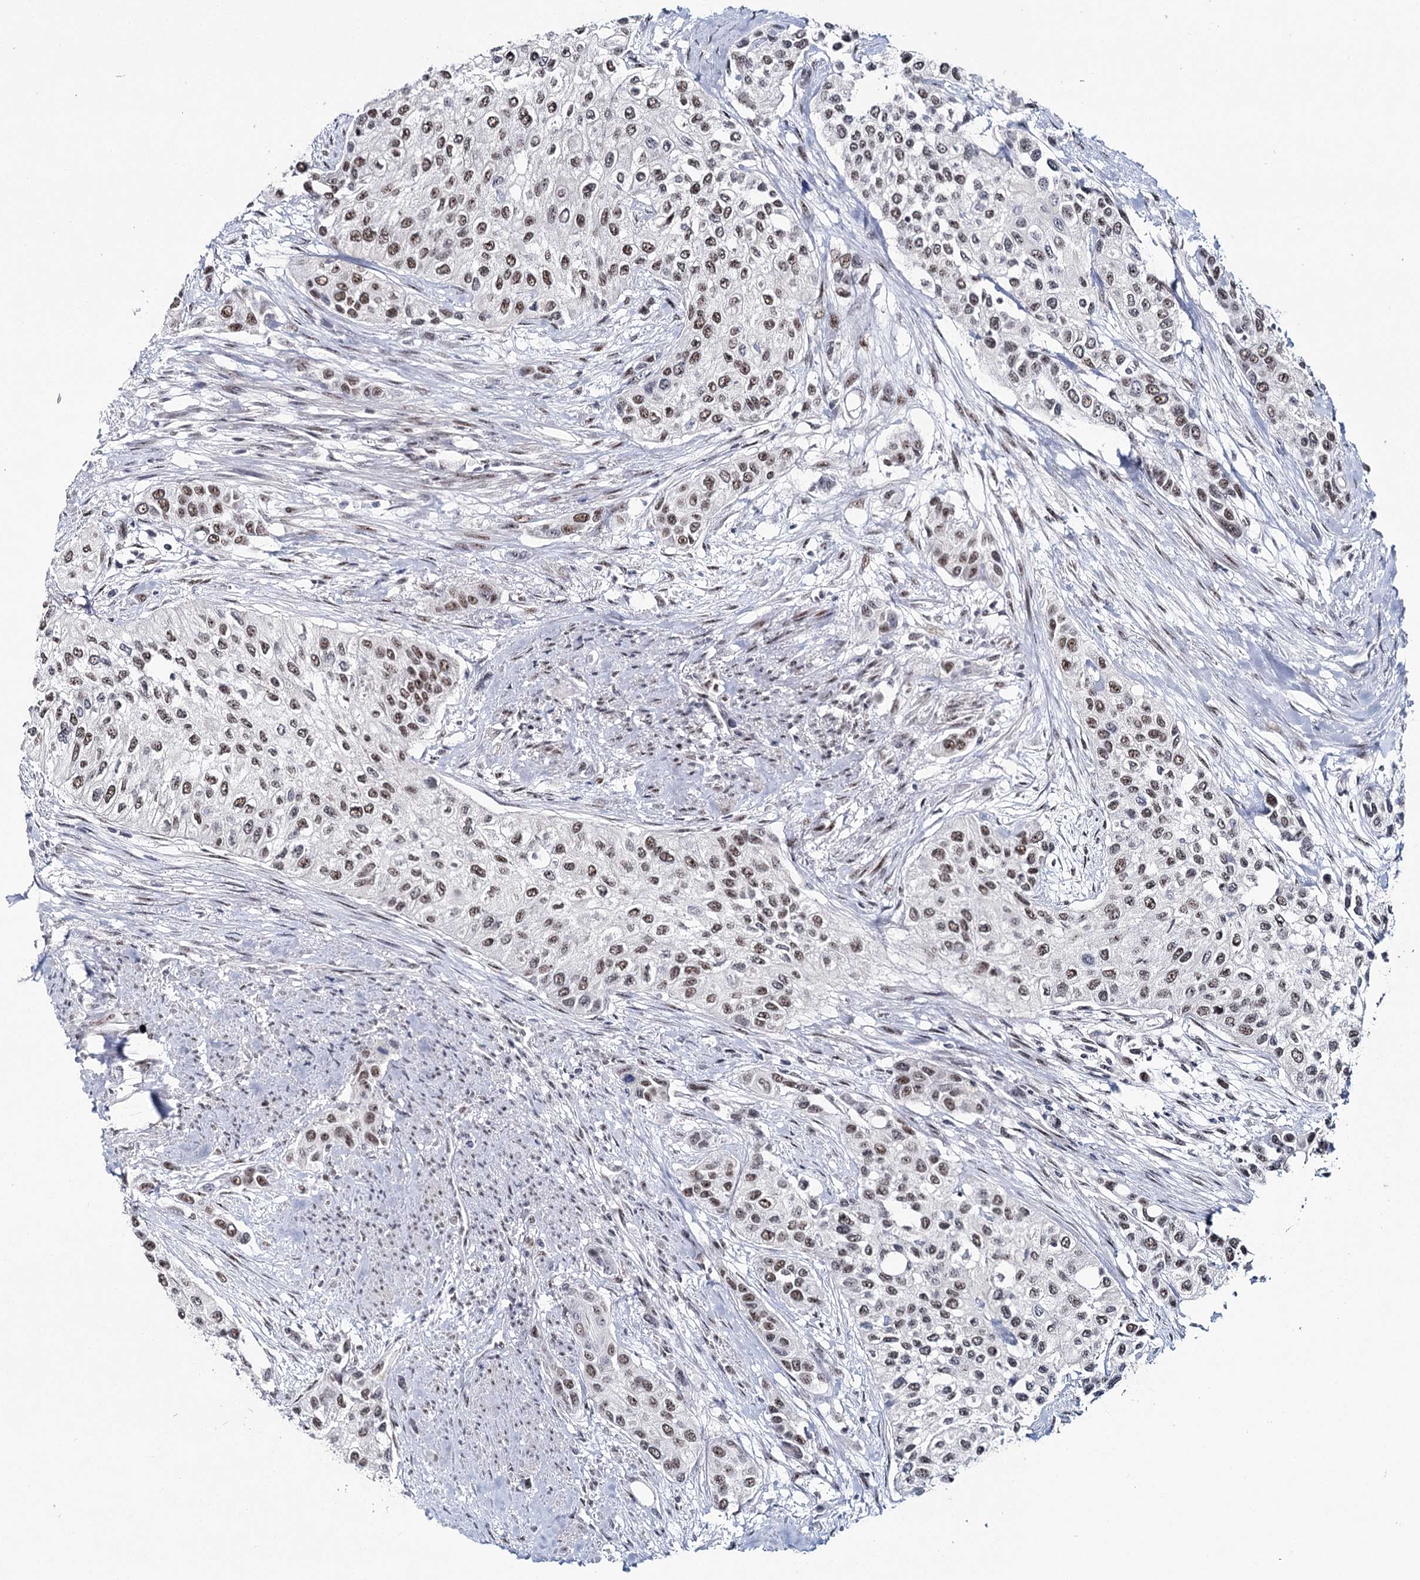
{"staining": {"intensity": "moderate", "quantity": "25%-75%", "location": "nuclear"}, "tissue": "urothelial cancer", "cell_type": "Tumor cells", "image_type": "cancer", "snomed": [{"axis": "morphology", "description": "Normal tissue, NOS"}, {"axis": "morphology", "description": "Urothelial carcinoma, High grade"}, {"axis": "topography", "description": "Vascular tissue"}, {"axis": "topography", "description": "Urinary bladder"}], "caption": "Immunohistochemistry (IHC) photomicrograph of neoplastic tissue: high-grade urothelial carcinoma stained using immunohistochemistry (IHC) shows medium levels of moderate protein expression localized specifically in the nuclear of tumor cells, appearing as a nuclear brown color.", "gene": "SCAF8", "patient": {"sex": "female", "age": 56}}